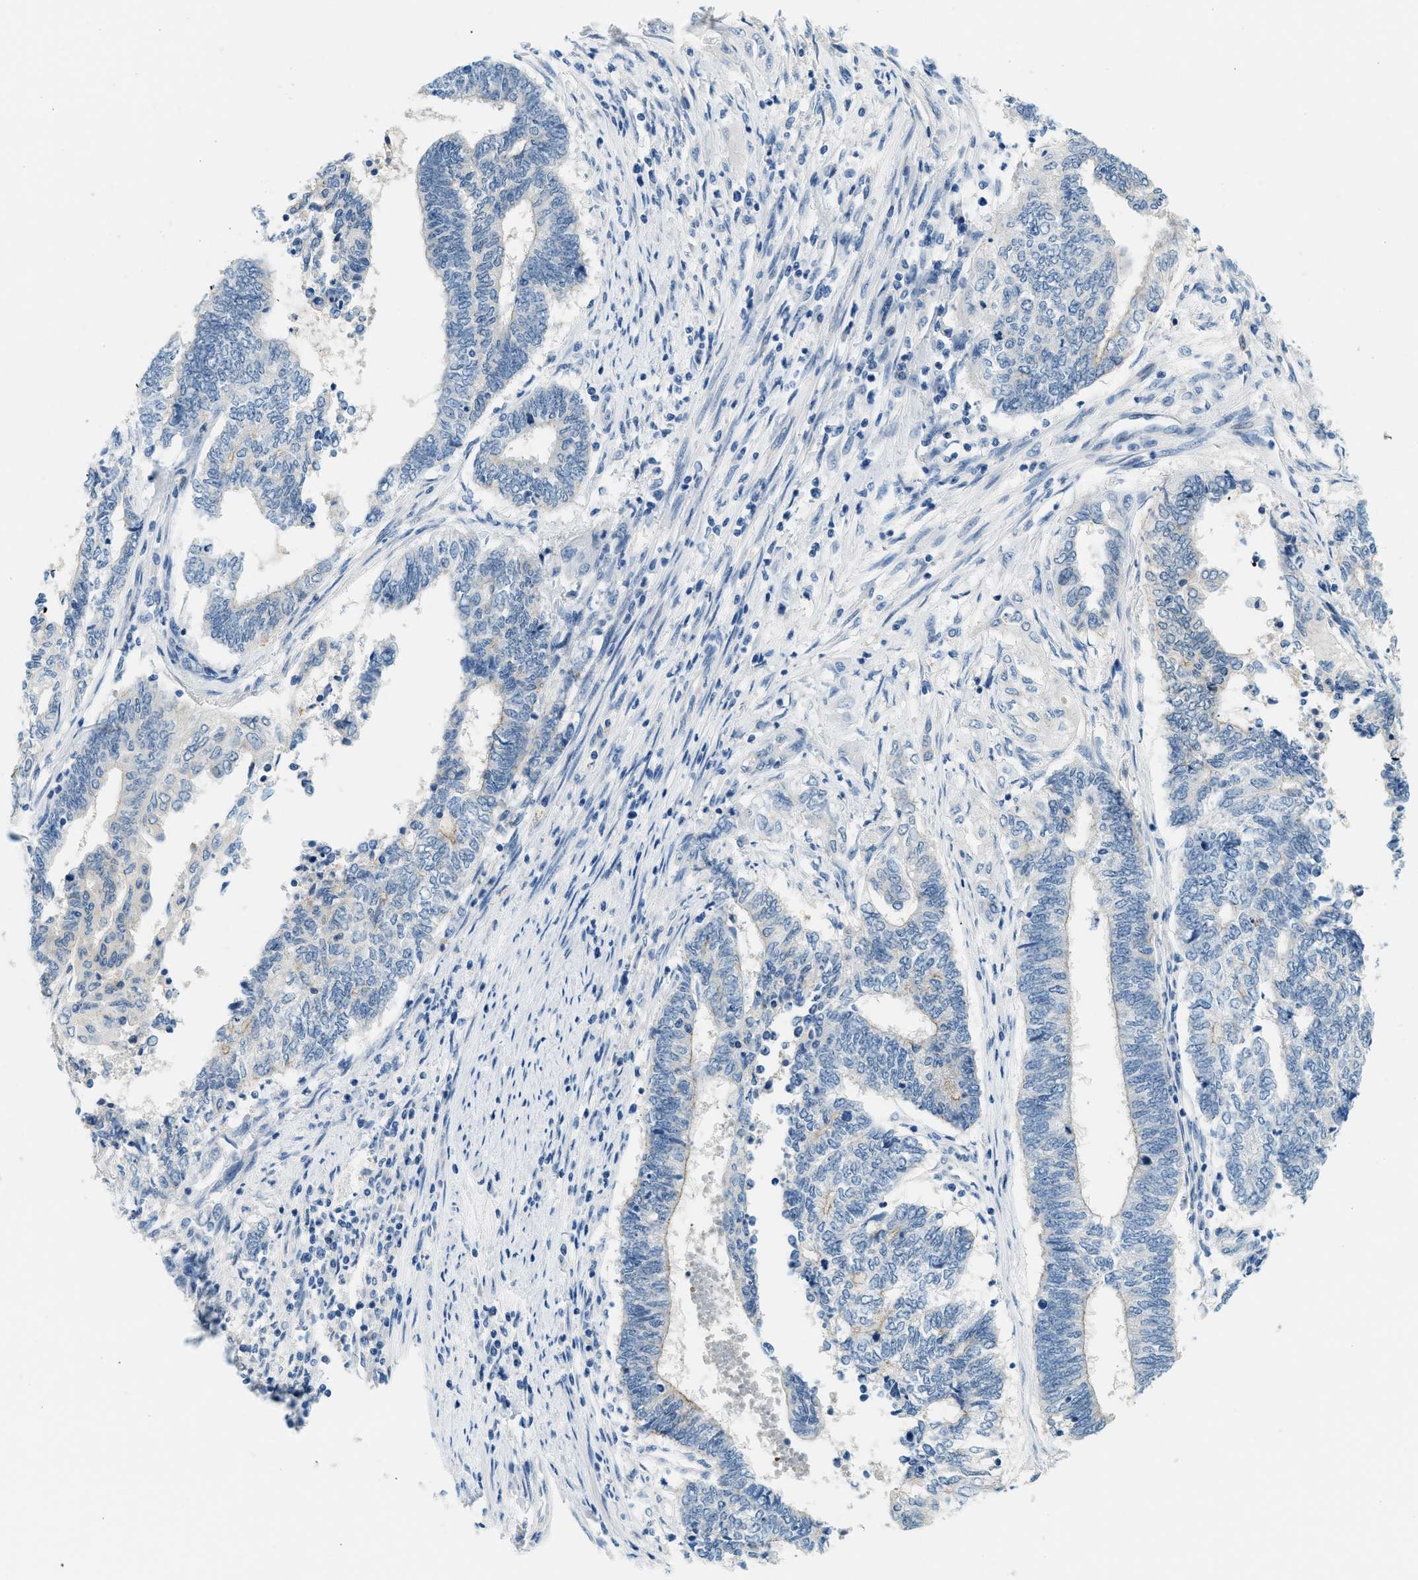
{"staining": {"intensity": "negative", "quantity": "none", "location": "none"}, "tissue": "endometrial cancer", "cell_type": "Tumor cells", "image_type": "cancer", "snomed": [{"axis": "morphology", "description": "Adenocarcinoma, NOS"}, {"axis": "topography", "description": "Uterus"}, {"axis": "topography", "description": "Endometrium"}], "caption": "This is an IHC image of human endometrial cancer. There is no positivity in tumor cells.", "gene": "CYP4X1", "patient": {"sex": "female", "age": 70}}